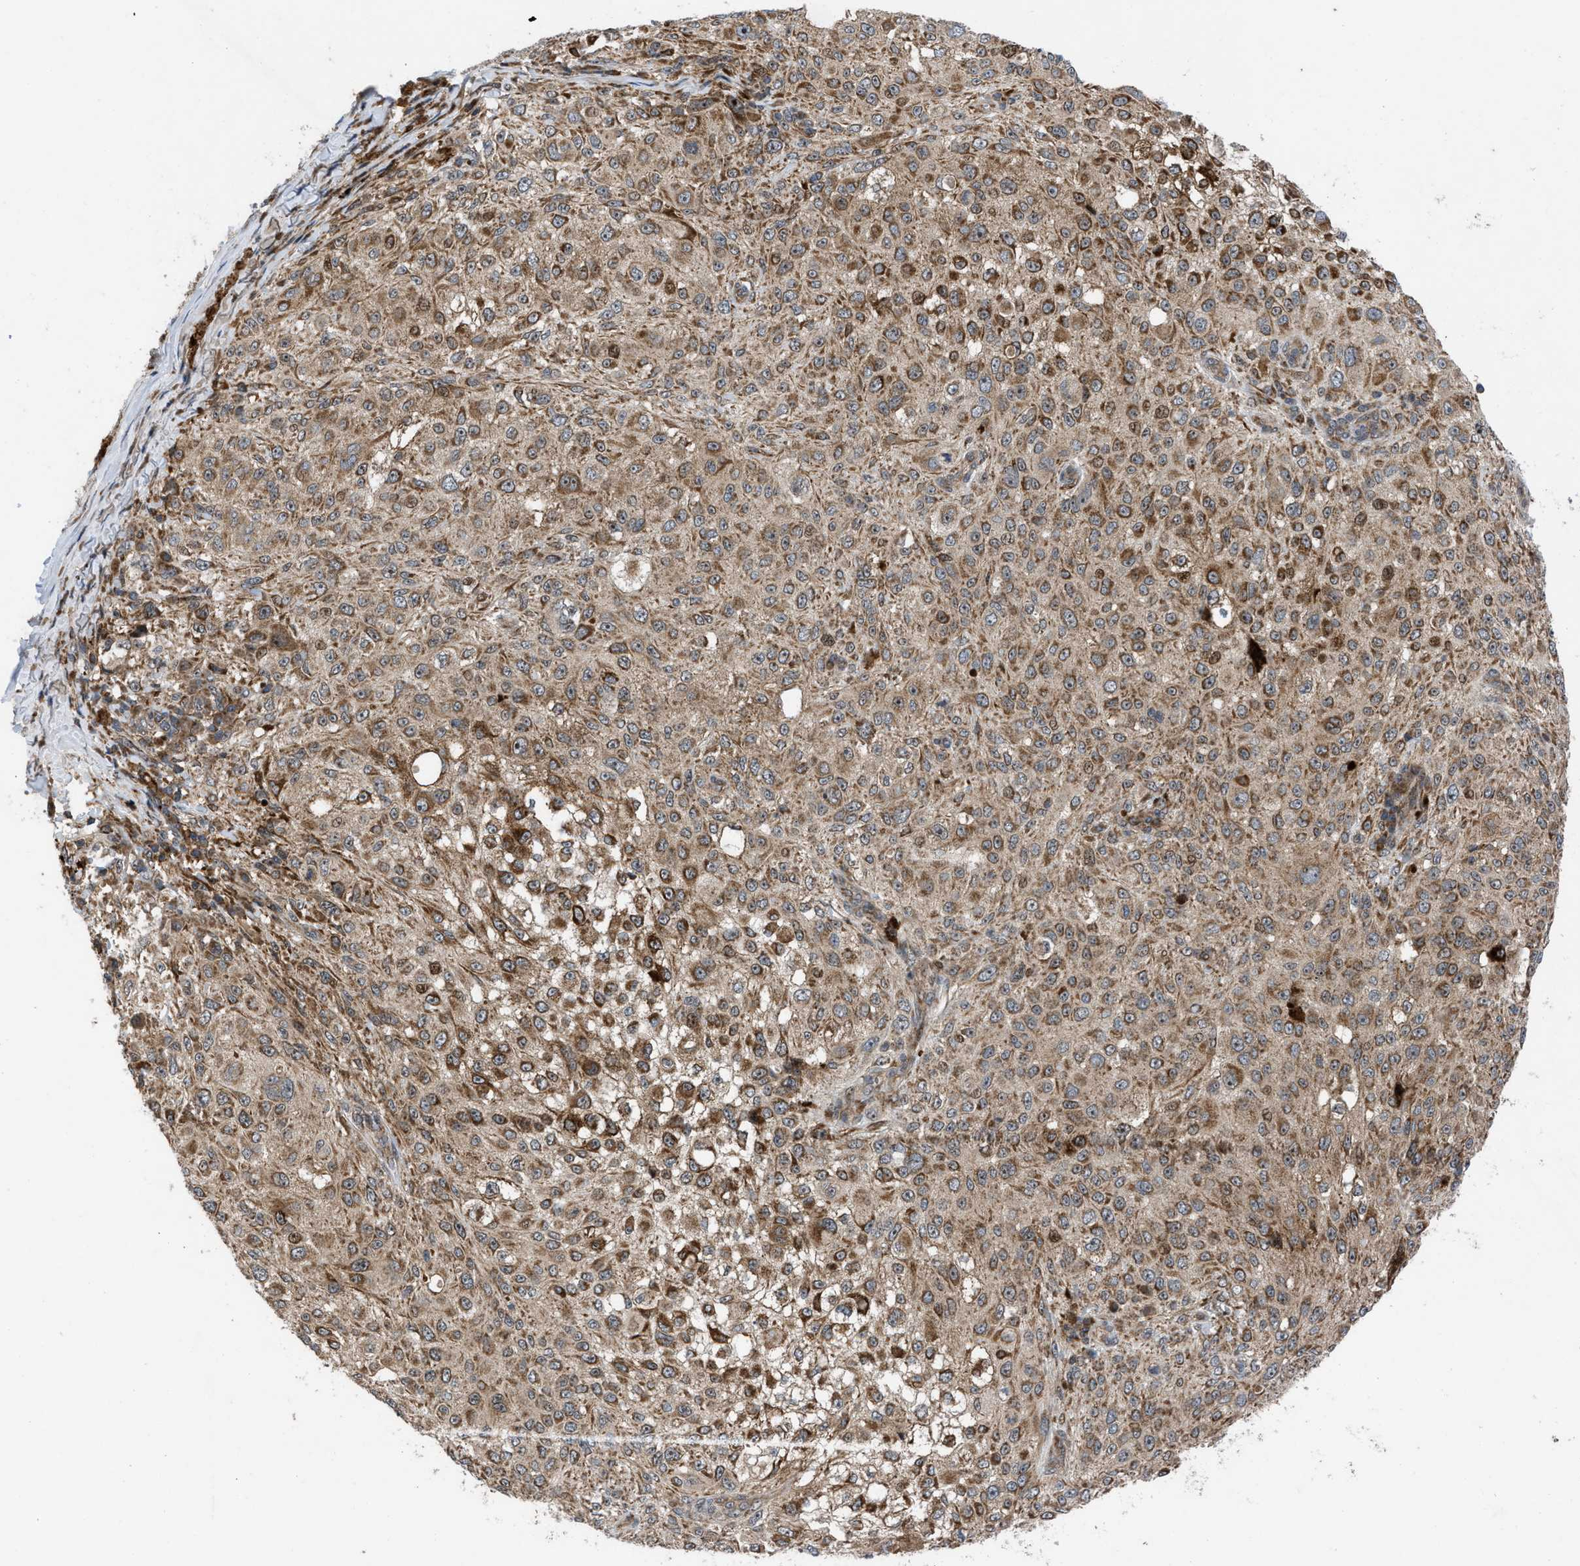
{"staining": {"intensity": "moderate", "quantity": ">75%", "location": "cytoplasmic/membranous"}, "tissue": "melanoma", "cell_type": "Tumor cells", "image_type": "cancer", "snomed": [{"axis": "morphology", "description": "Necrosis, NOS"}, {"axis": "morphology", "description": "Malignant melanoma, NOS"}, {"axis": "topography", "description": "Skin"}], "caption": "Protein expression by IHC exhibits moderate cytoplasmic/membranous staining in about >75% of tumor cells in malignant melanoma.", "gene": "AP3M2", "patient": {"sex": "female", "age": 87}}